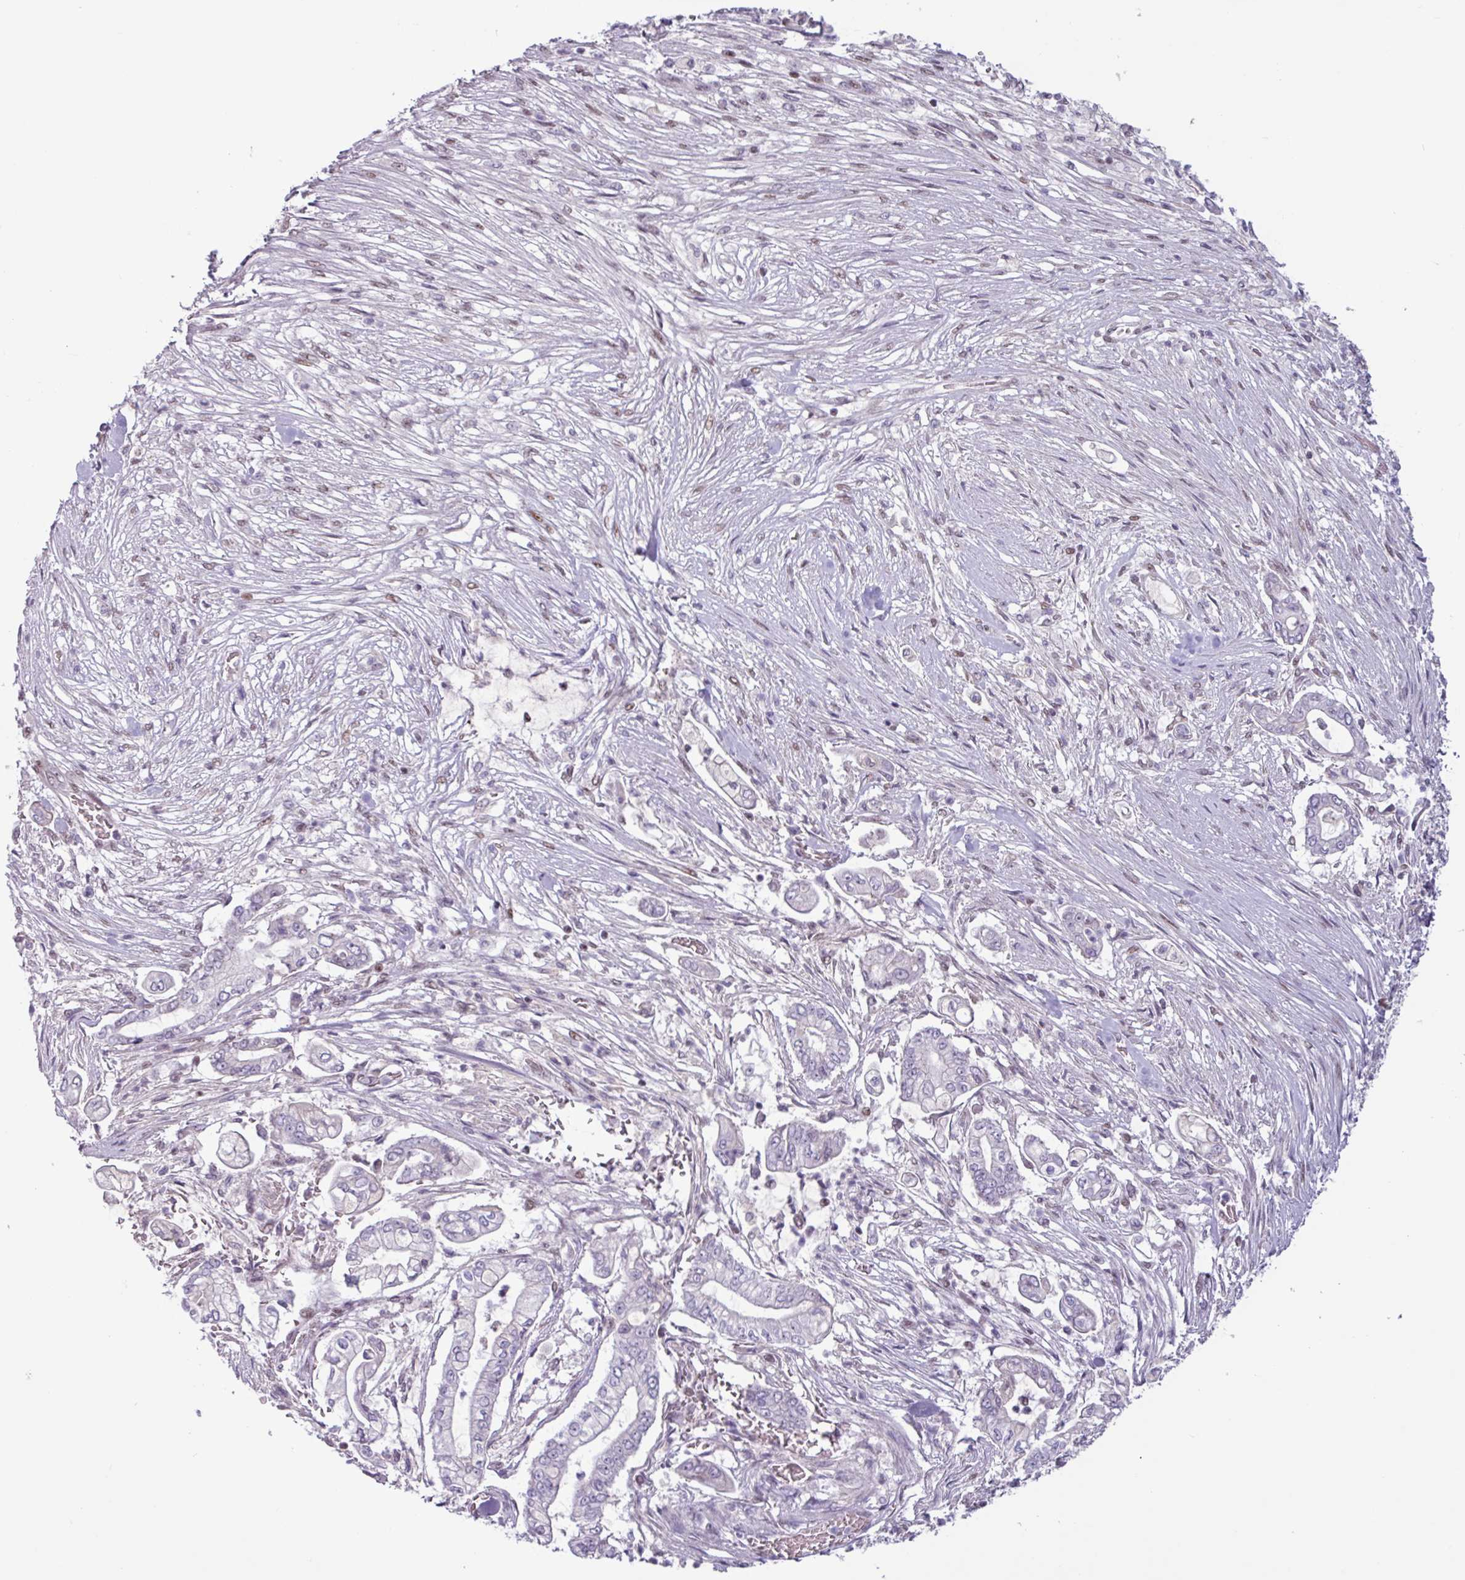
{"staining": {"intensity": "negative", "quantity": "none", "location": "none"}, "tissue": "pancreatic cancer", "cell_type": "Tumor cells", "image_type": "cancer", "snomed": [{"axis": "morphology", "description": "Adenocarcinoma, NOS"}, {"axis": "topography", "description": "Pancreas"}], "caption": "A micrograph of pancreatic adenocarcinoma stained for a protein reveals no brown staining in tumor cells. (DAB (3,3'-diaminobenzidine) IHC with hematoxylin counter stain).", "gene": "ZNF575", "patient": {"sex": "female", "age": 69}}